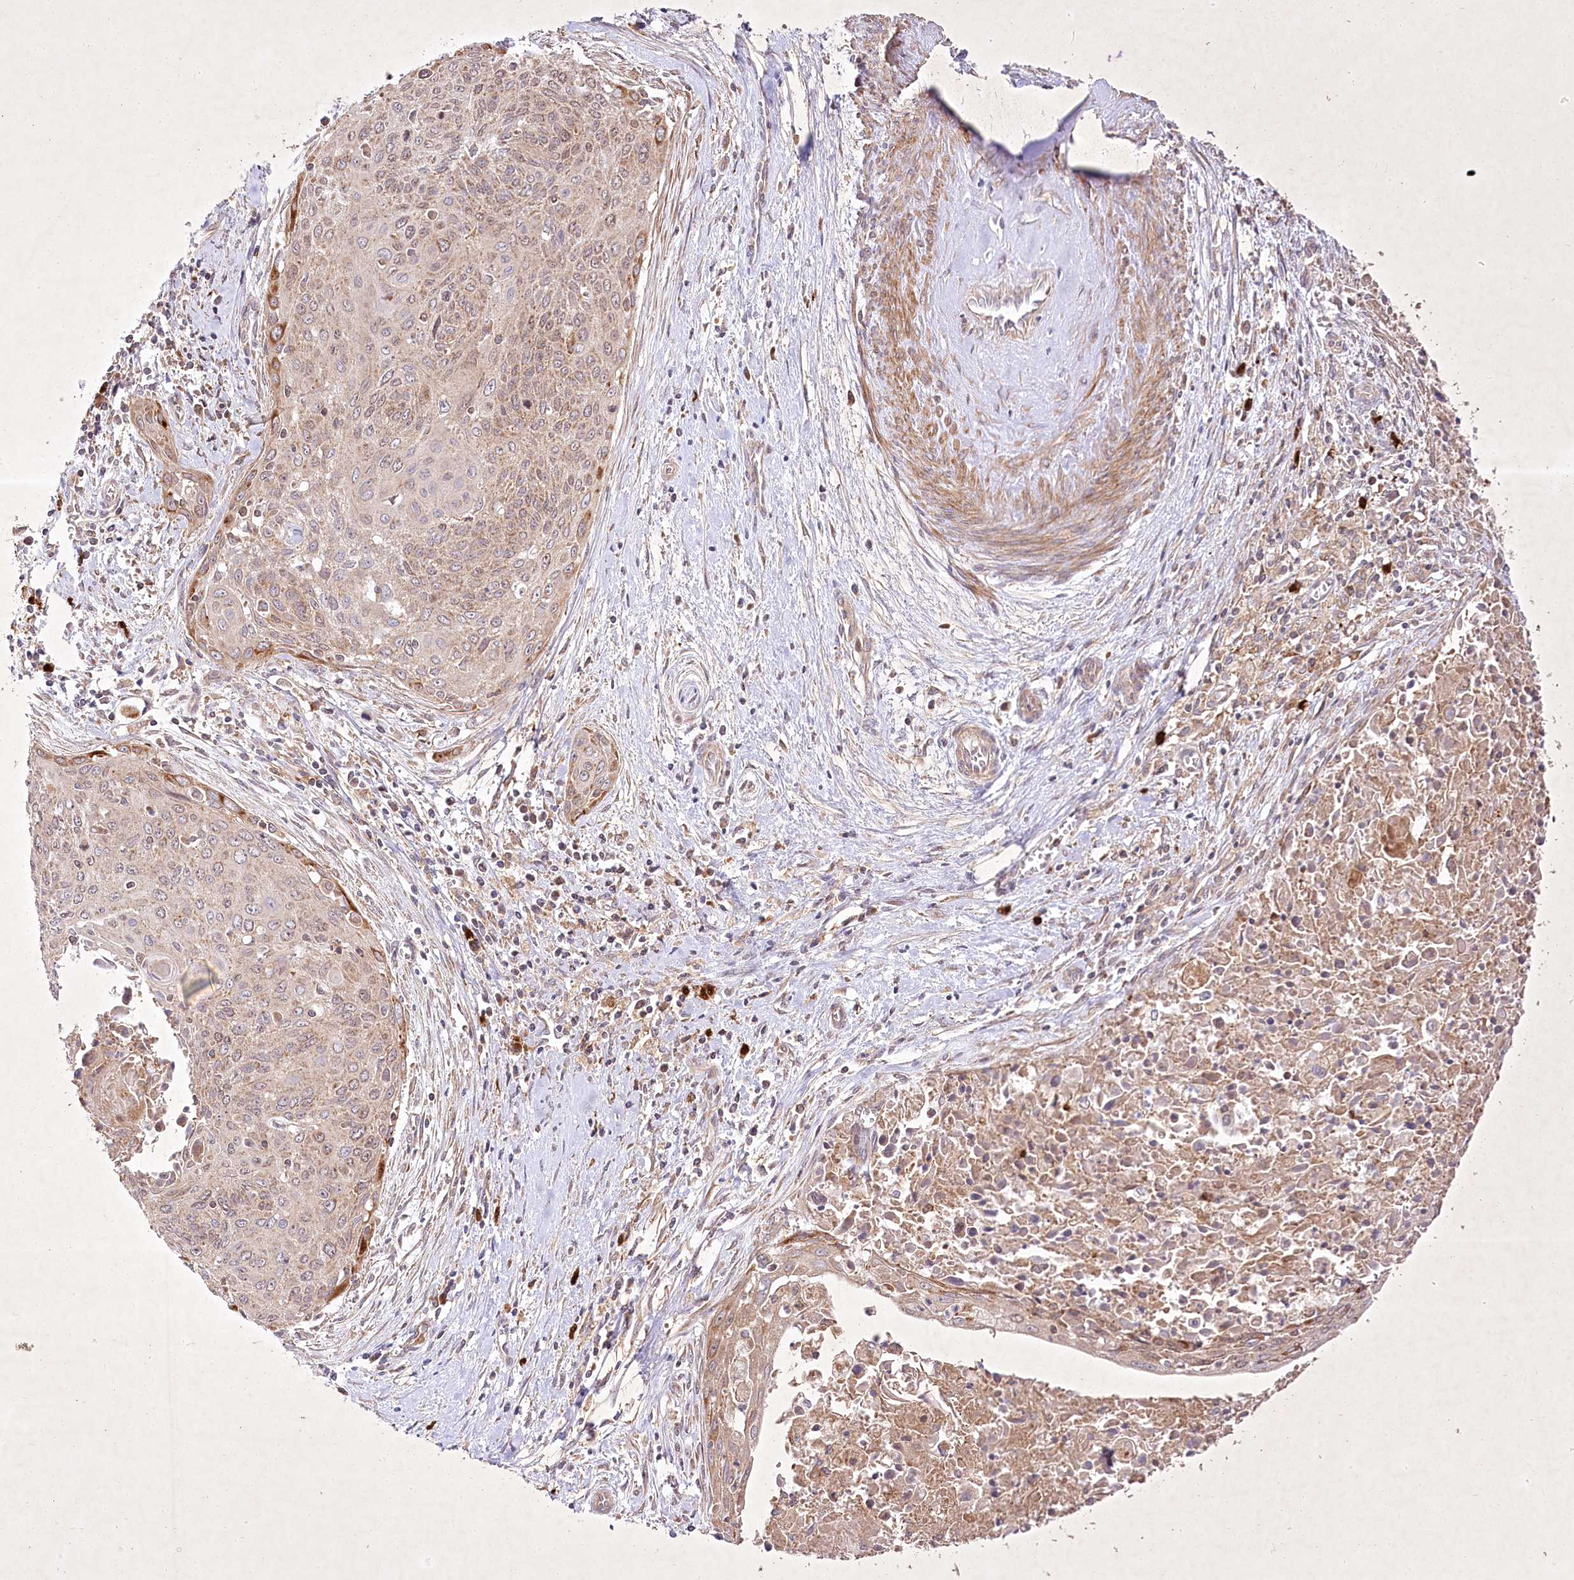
{"staining": {"intensity": "weak", "quantity": ">75%", "location": "cytoplasmic/membranous,nuclear"}, "tissue": "cervical cancer", "cell_type": "Tumor cells", "image_type": "cancer", "snomed": [{"axis": "morphology", "description": "Squamous cell carcinoma, NOS"}, {"axis": "topography", "description": "Cervix"}], "caption": "A low amount of weak cytoplasmic/membranous and nuclear staining is appreciated in about >75% of tumor cells in cervical squamous cell carcinoma tissue.", "gene": "OPA1", "patient": {"sex": "female", "age": 55}}